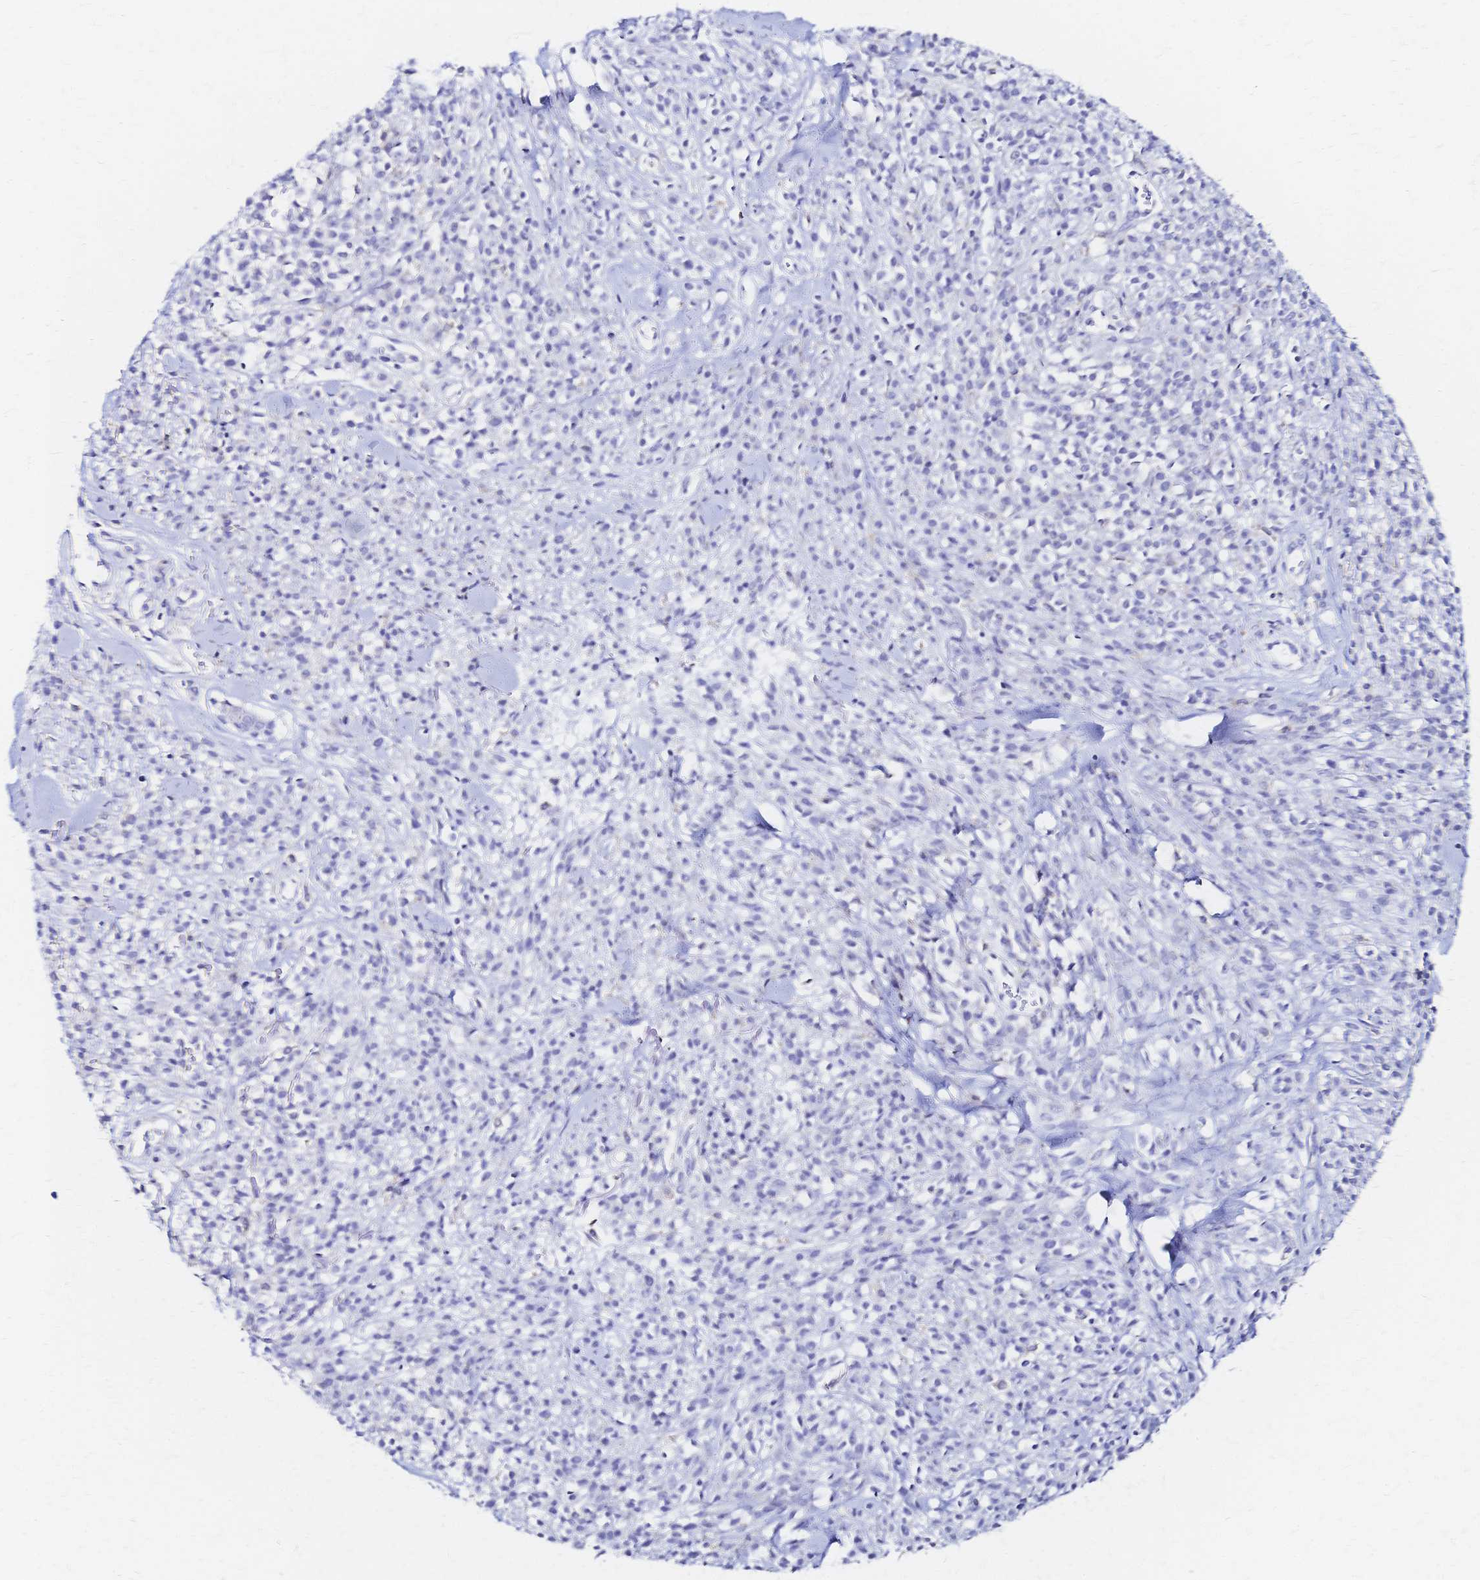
{"staining": {"intensity": "negative", "quantity": "none", "location": "none"}, "tissue": "melanoma", "cell_type": "Tumor cells", "image_type": "cancer", "snomed": [{"axis": "morphology", "description": "Malignant melanoma, NOS"}, {"axis": "topography", "description": "Skin"}, {"axis": "topography", "description": "Skin of trunk"}], "caption": "Tumor cells show no significant expression in malignant melanoma.", "gene": "SLC5A1", "patient": {"sex": "male", "age": 74}}